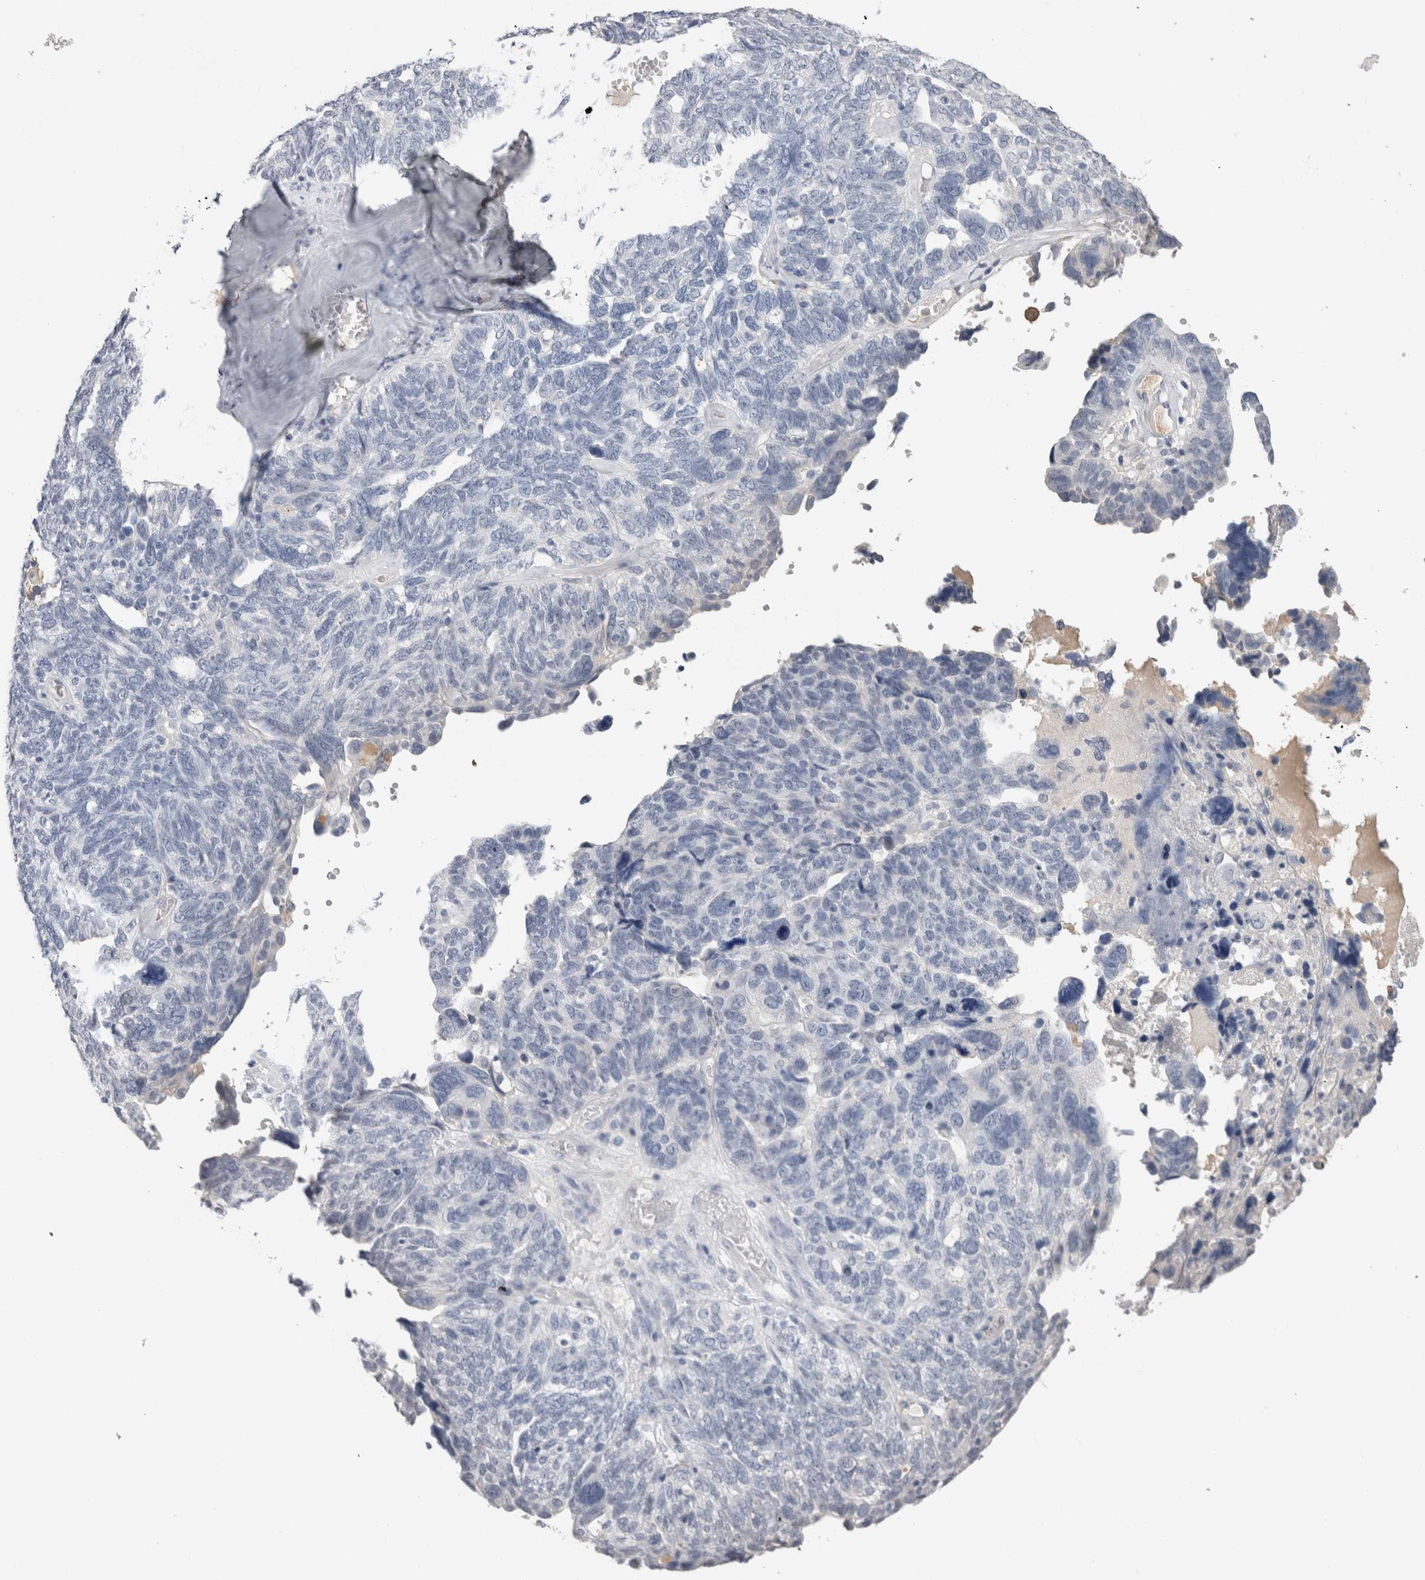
{"staining": {"intensity": "negative", "quantity": "none", "location": "none"}, "tissue": "ovarian cancer", "cell_type": "Tumor cells", "image_type": "cancer", "snomed": [{"axis": "morphology", "description": "Cystadenocarcinoma, serous, NOS"}, {"axis": "topography", "description": "Ovary"}], "caption": "An immunohistochemistry (IHC) photomicrograph of ovarian serous cystadenocarcinoma is shown. There is no staining in tumor cells of ovarian serous cystadenocarcinoma.", "gene": "FABP4", "patient": {"sex": "female", "age": 79}}